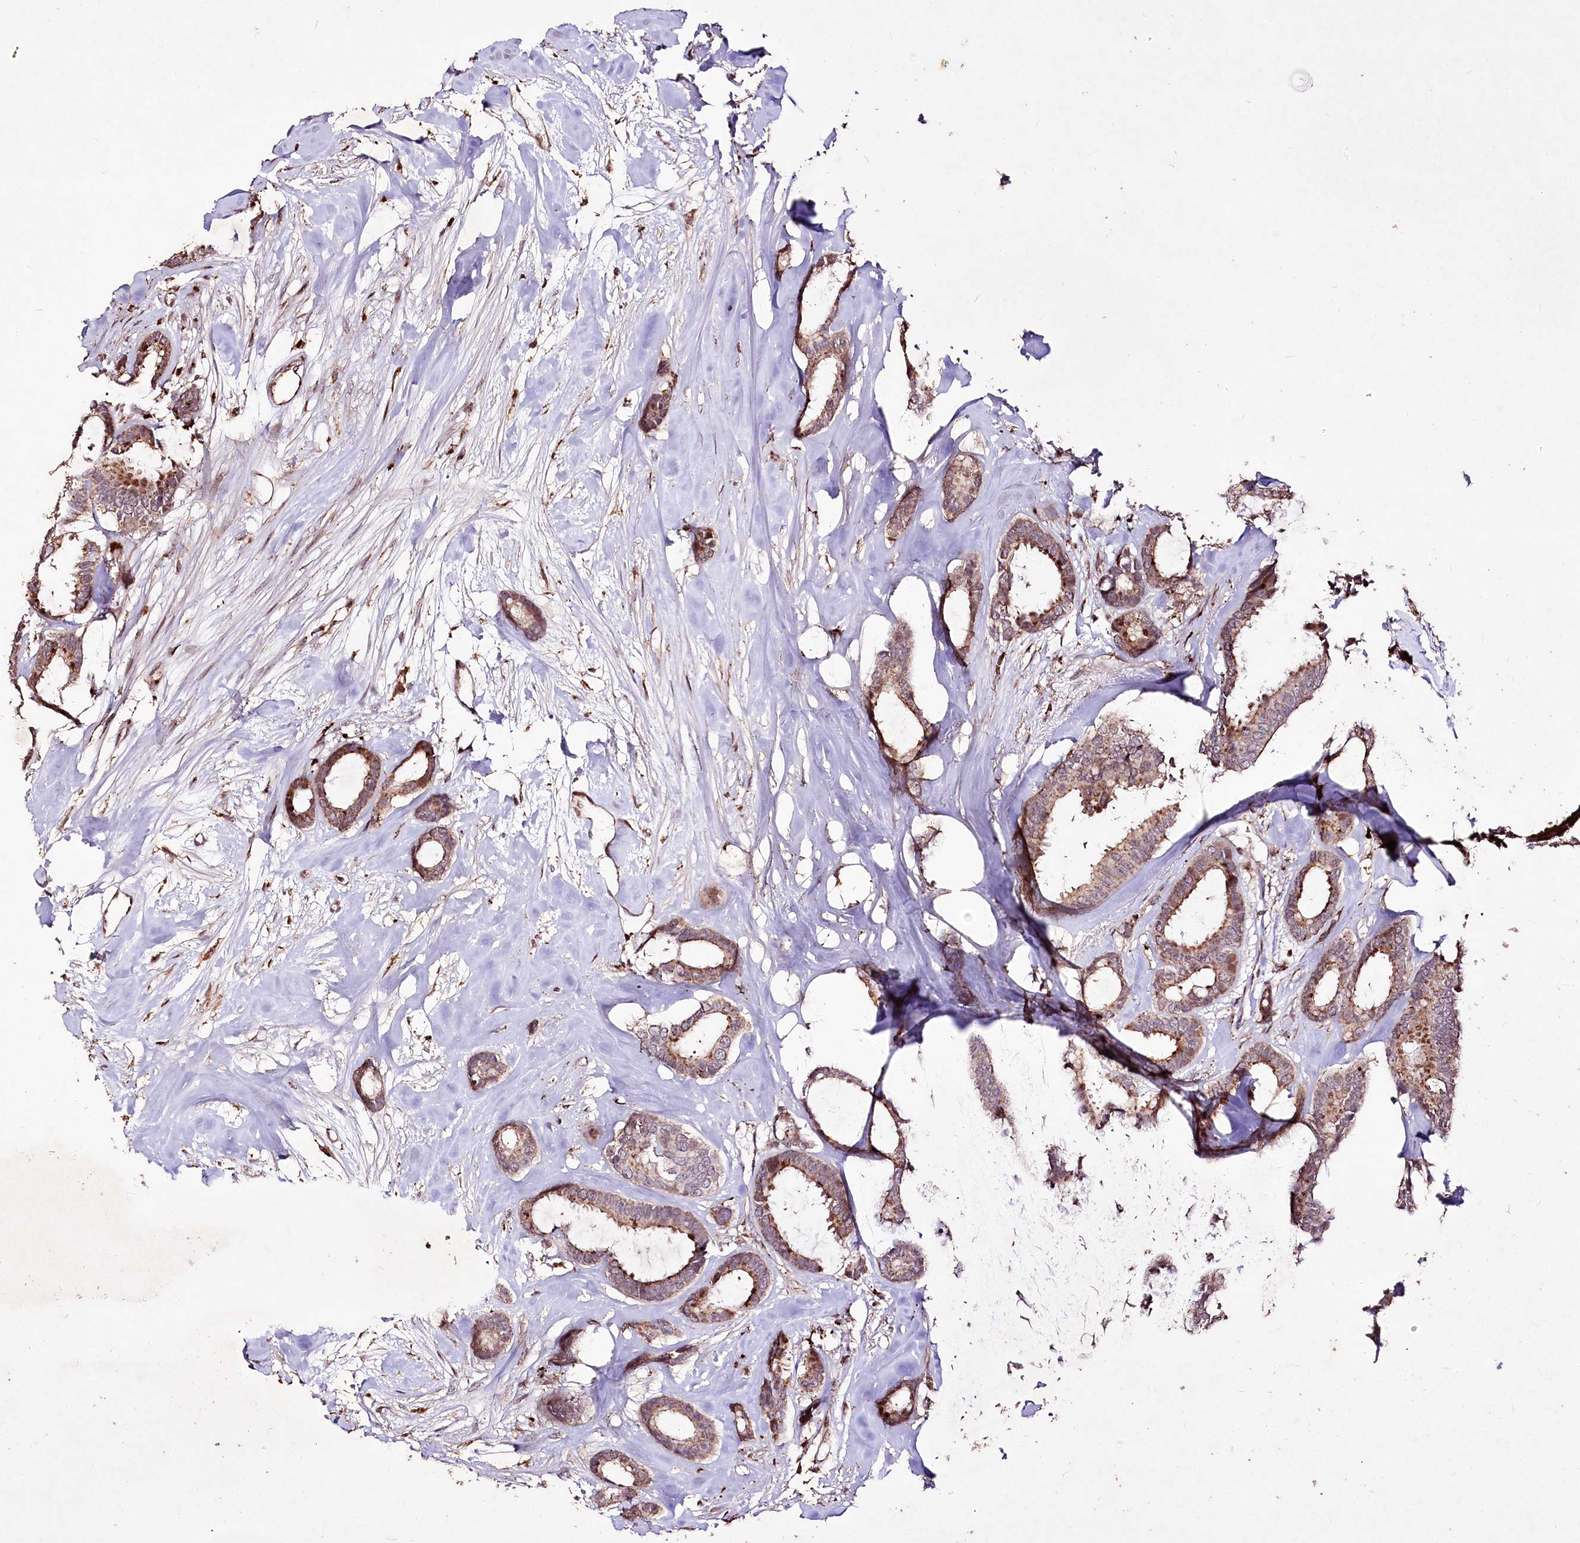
{"staining": {"intensity": "moderate", "quantity": ">75%", "location": "cytoplasmic/membranous"}, "tissue": "breast cancer", "cell_type": "Tumor cells", "image_type": "cancer", "snomed": [{"axis": "morphology", "description": "Duct carcinoma"}, {"axis": "topography", "description": "Breast"}], "caption": "Brown immunohistochemical staining in breast cancer (infiltrating ductal carcinoma) shows moderate cytoplasmic/membranous positivity in about >75% of tumor cells.", "gene": "CARD19", "patient": {"sex": "female", "age": 87}}